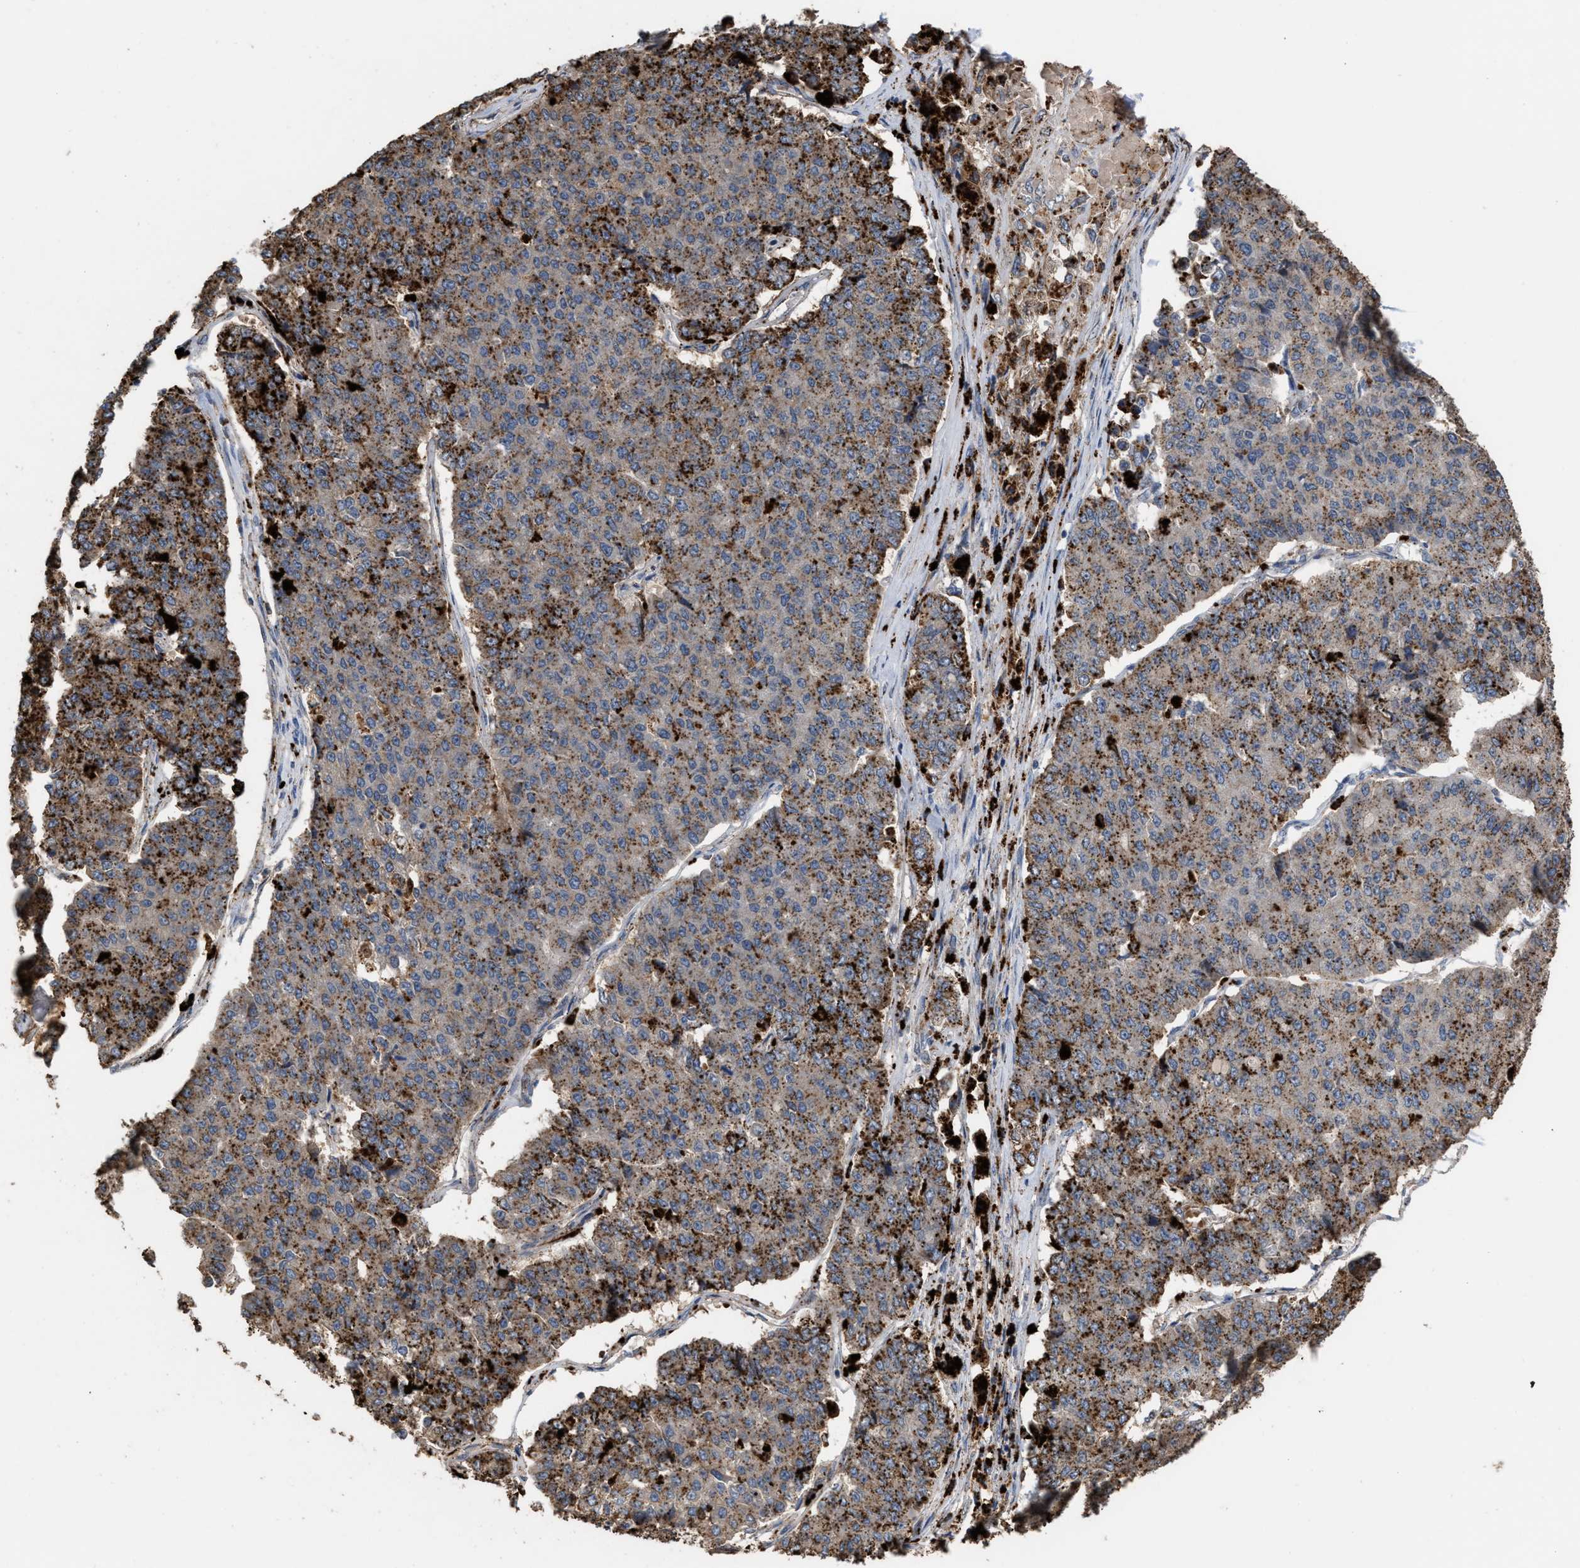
{"staining": {"intensity": "moderate", "quantity": ">75%", "location": "cytoplasmic/membranous"}, "tissue": "pancreatic cancer", "cell_type": "Tumor cells", "image_type": "cancer", "snomed": [{"axis": "morphology", "description": "Adenocarcinoma, NOS"}, {"axis": "topography", "description": "Pancreas"}], "caption": "Tumor cells reveal medium levels of moderate cytoplasmic/membranous positivity in approximately >75% of cells in pancreatic cancer (adenocarcinoma).", "gene": "ELMO3", "patient": {"sex": "male", "age": 50}}